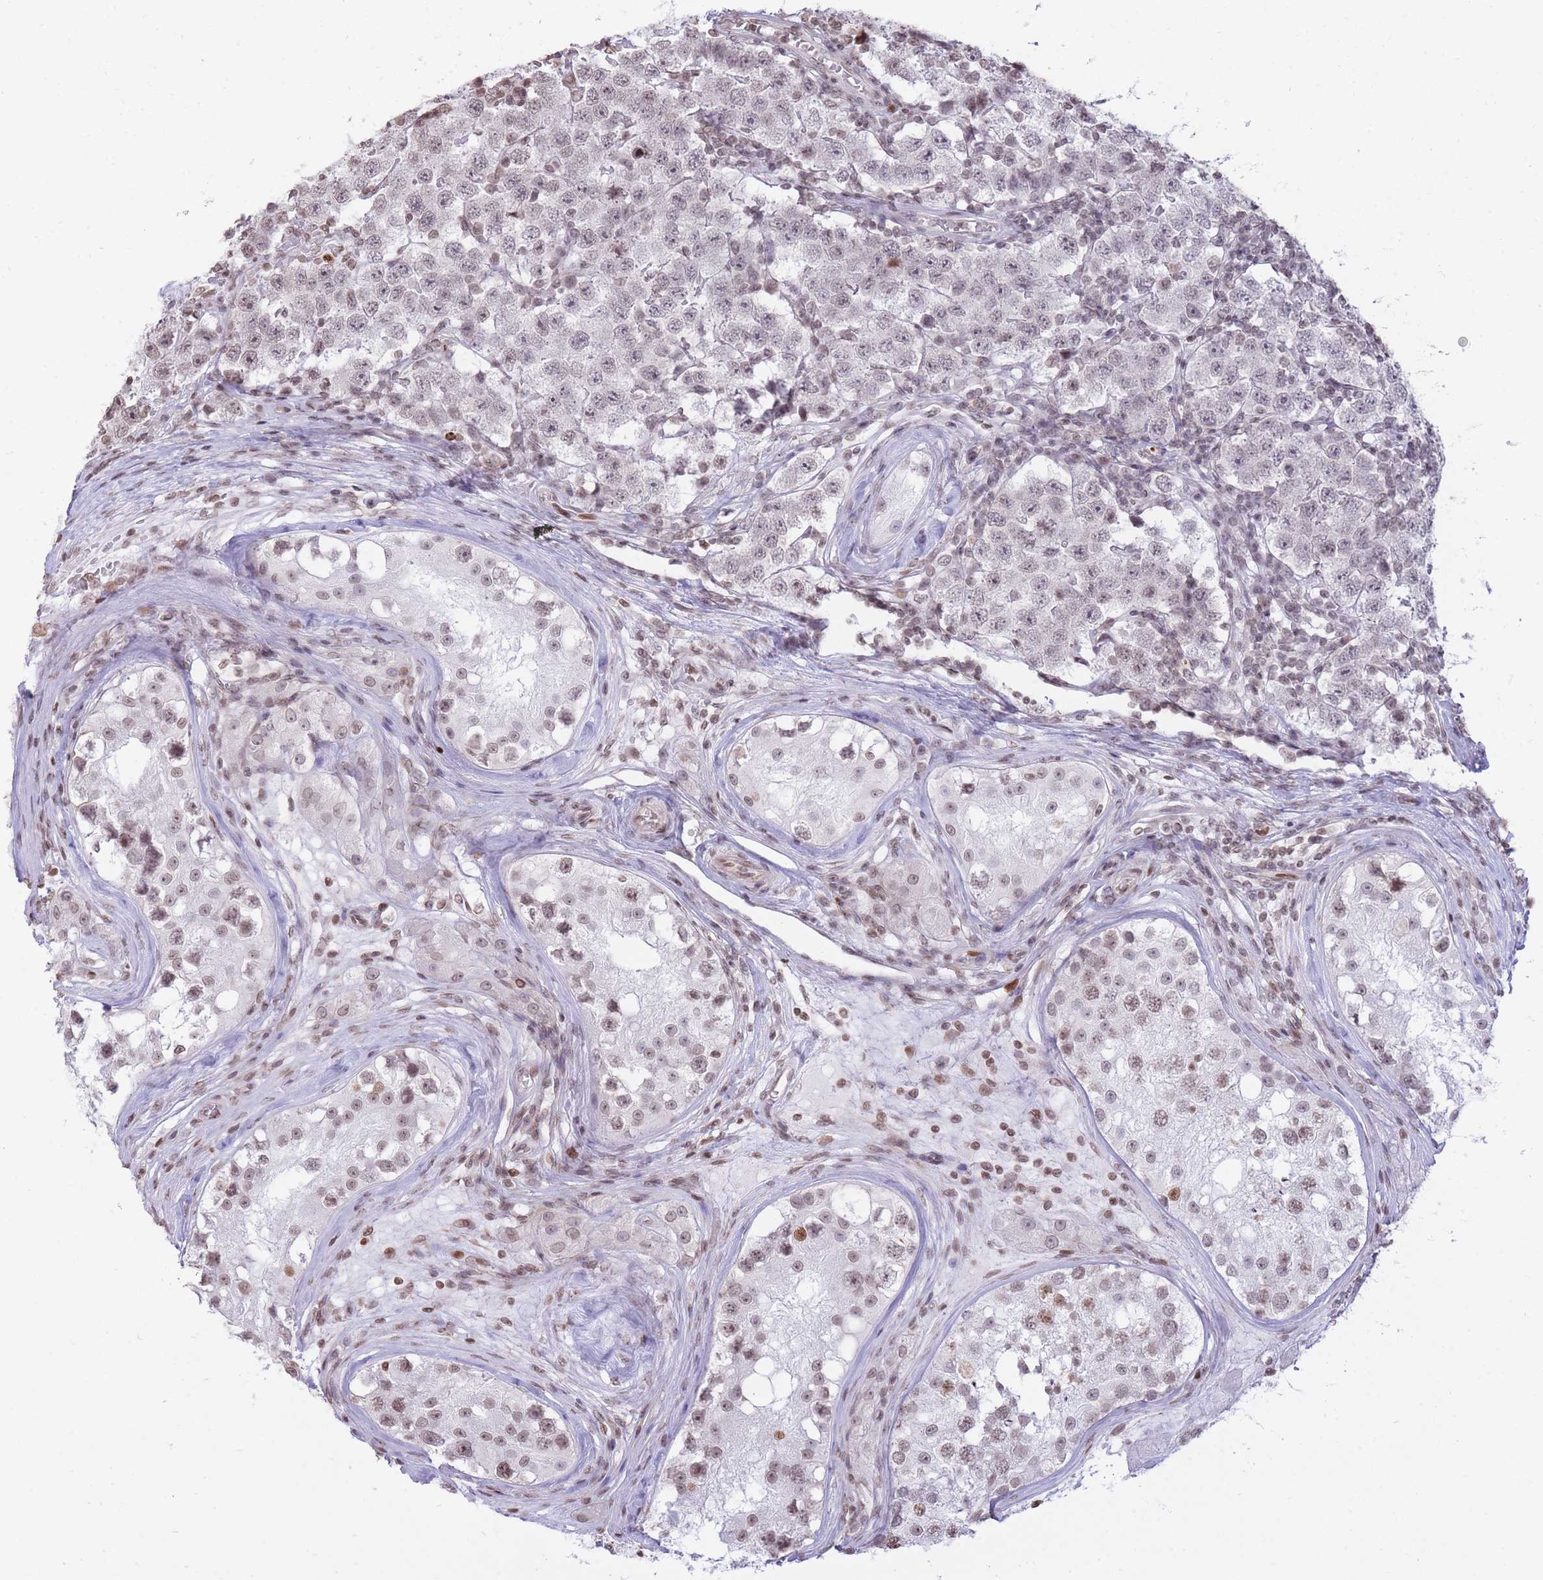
{"staining": {"intensity": "weak", "quantity": "<25%", "location": "nuclear"}, "tissue": "testis cancer", "cell_type": "Tumor cells", "image_type": "cancer", "snomed": [{"axis": "morphology", "description": "Seminoma, NOS"}, {"axis": "topography", "description": "Testis"}], "caption": "This image is of seminoma (testis) stained with IHC to label a protein in brown with the nuclei are counter-stained blue. There is no positivity in tumor cells. (Brightfield microscopy of DAB (3,3'-diaminobenzidine) immunohistochemistry (IHC) at high magnification).", "gene": "SHISAL1", "patient": {"sex": "male", "age": 34}}